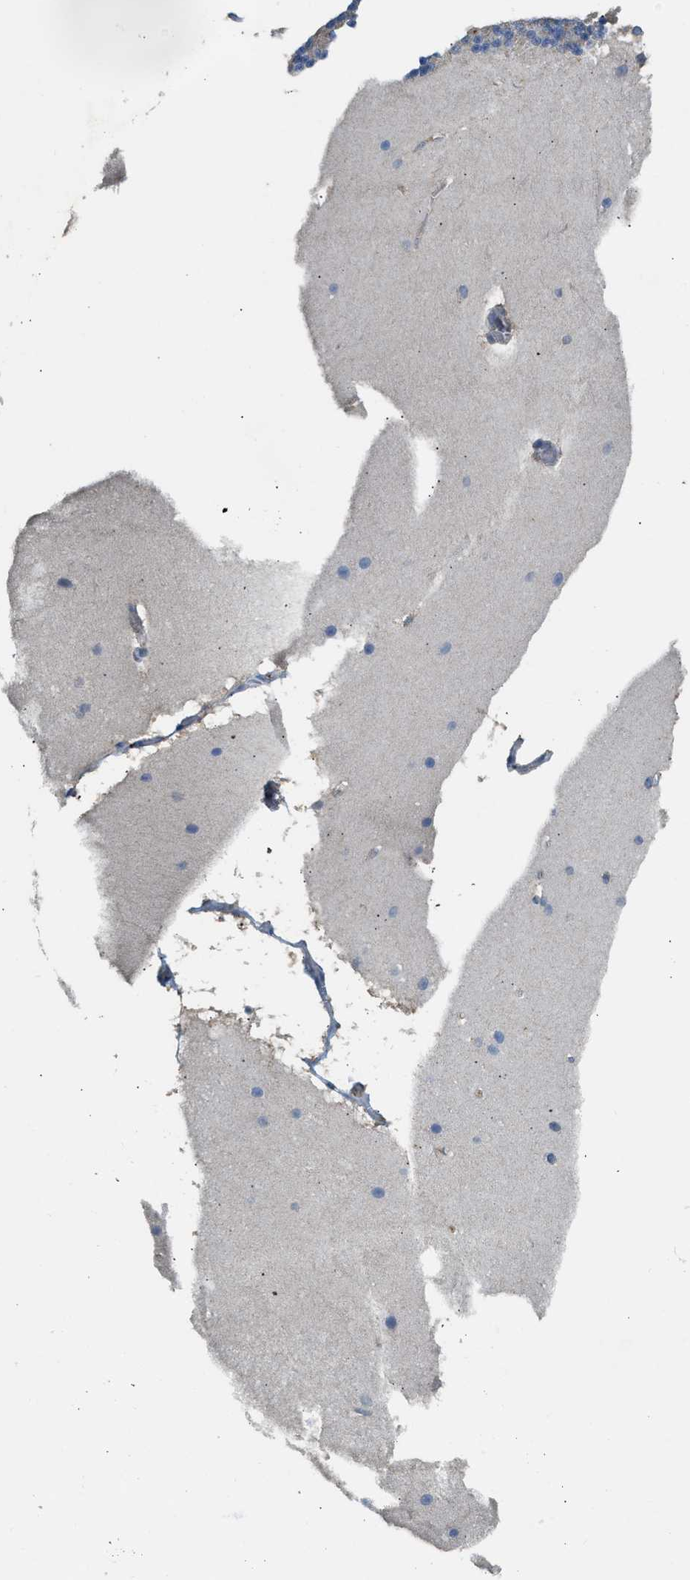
{"staining": {"intensity": "weak", "quantity": "25%-75%", "location": "cytoplasmic/membranous"}, "tissue": "cerebellum", "cell_type": "Cells in granular layer", "image_type": "normal", "snomed": [{"axis": "morphology", "description": "Normal tissue, NOS"}, {"axis": "topography", "description": "Cerebellum"}], "caption": "Immunohistochemical staining of unremarkable human cerebellum demonstrates 25%-75% levels of weak cytoplasmic/membranous protein staining in about 25%-75% of cells in granular layer.", "gene": "RHBDF2", "patient": {"sex": "female", "age": 19}}